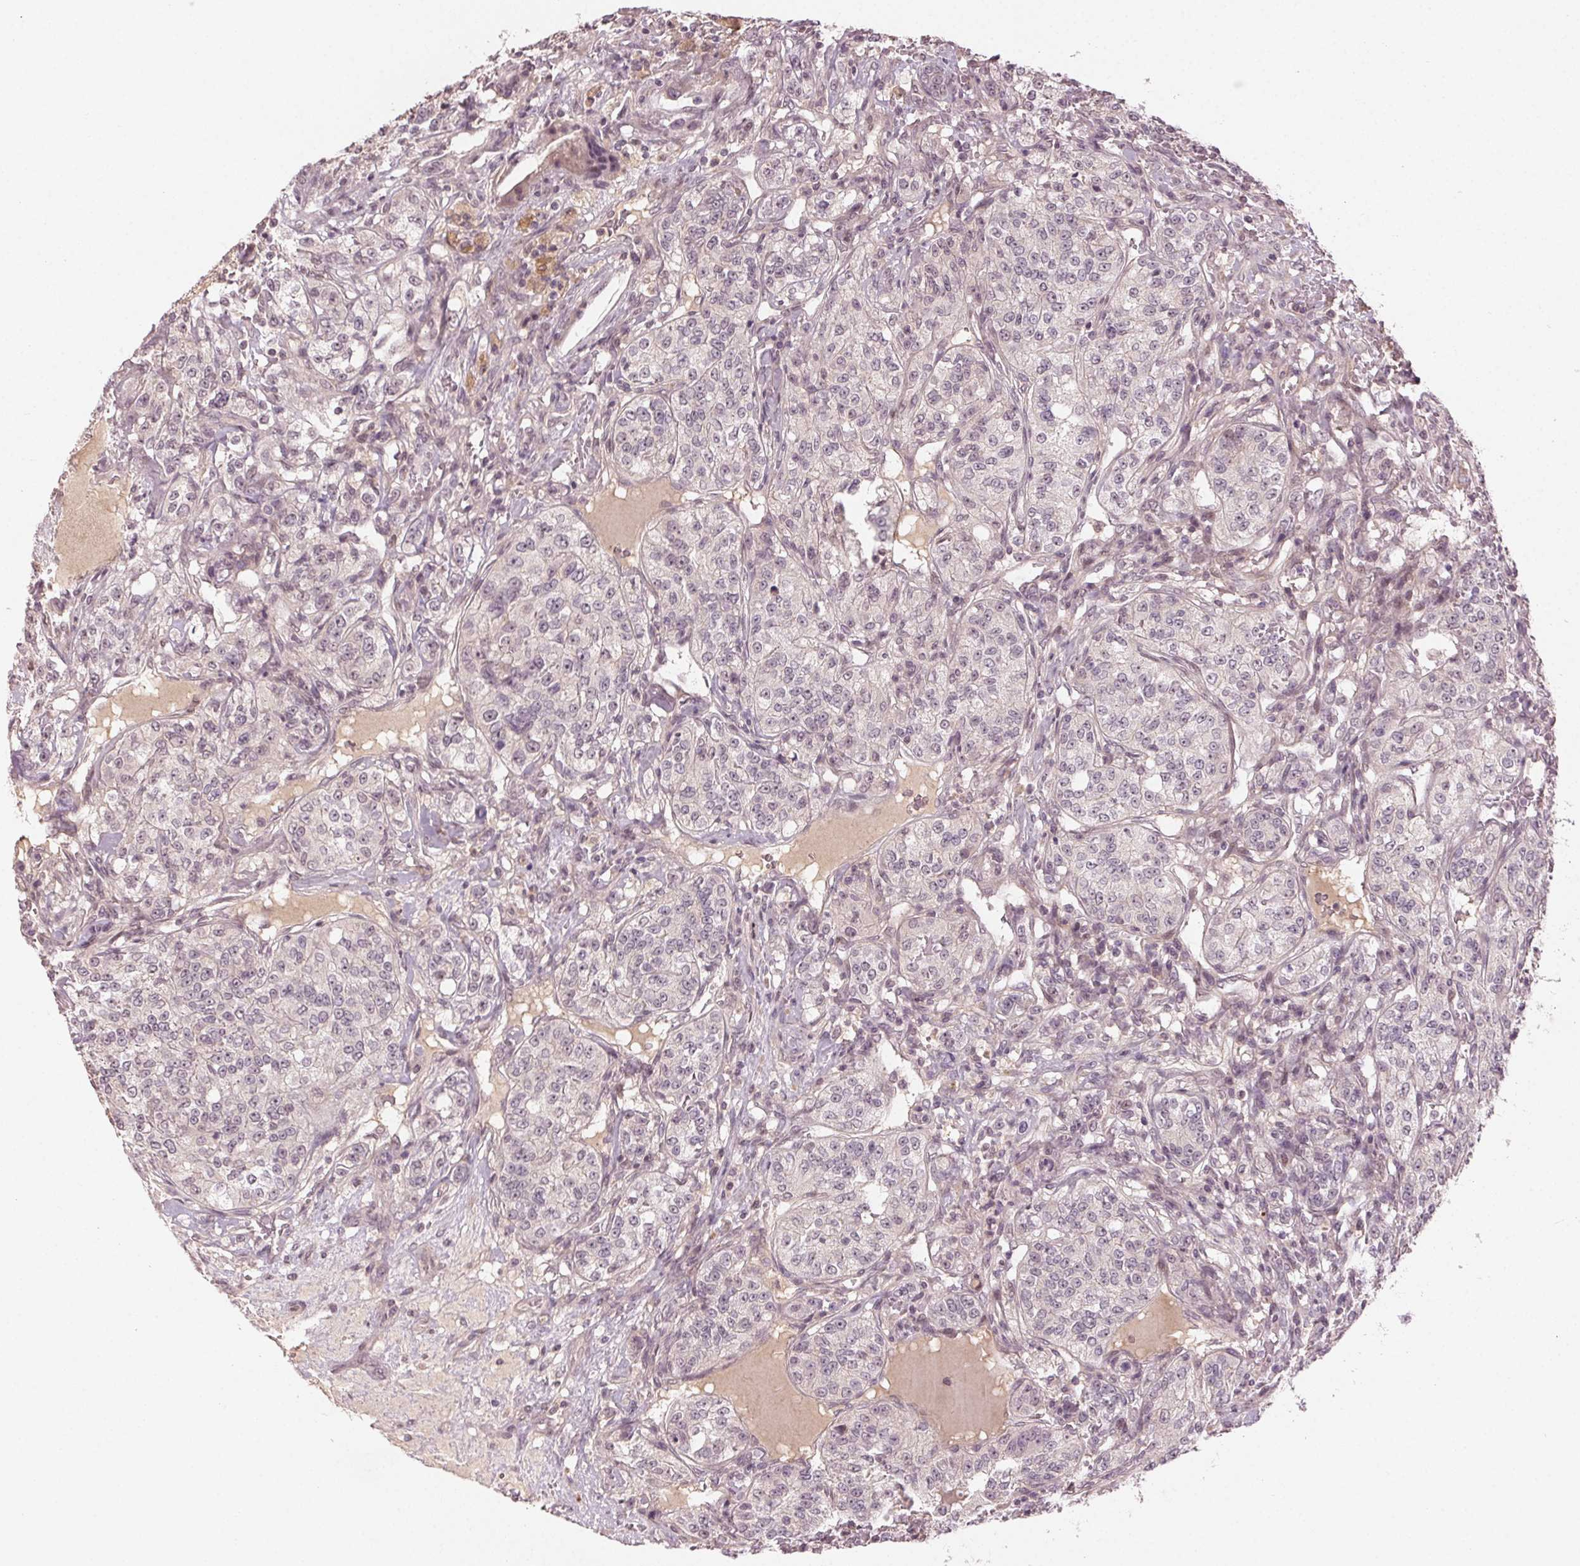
{"staining": {"intensity": "negative", "quantity": "none", "location": "none"}, "tissue": "renal cancer", "cell_type": "Tumor cells", "image_type": "cancer", "snomed": [{"axis": "morphology", "description": "Adenocarcinoma, NOS"}, {"axis": "topography", "description": "Kidney"}], "caption": "IHC of renal adenocarcinoma reveals no staining in tumor cells. (Brightfield microscopy of DAB immunohistochemistry at high magnification).", "gene": "TUB", "patient": {"sex": "female", "age": 63}}